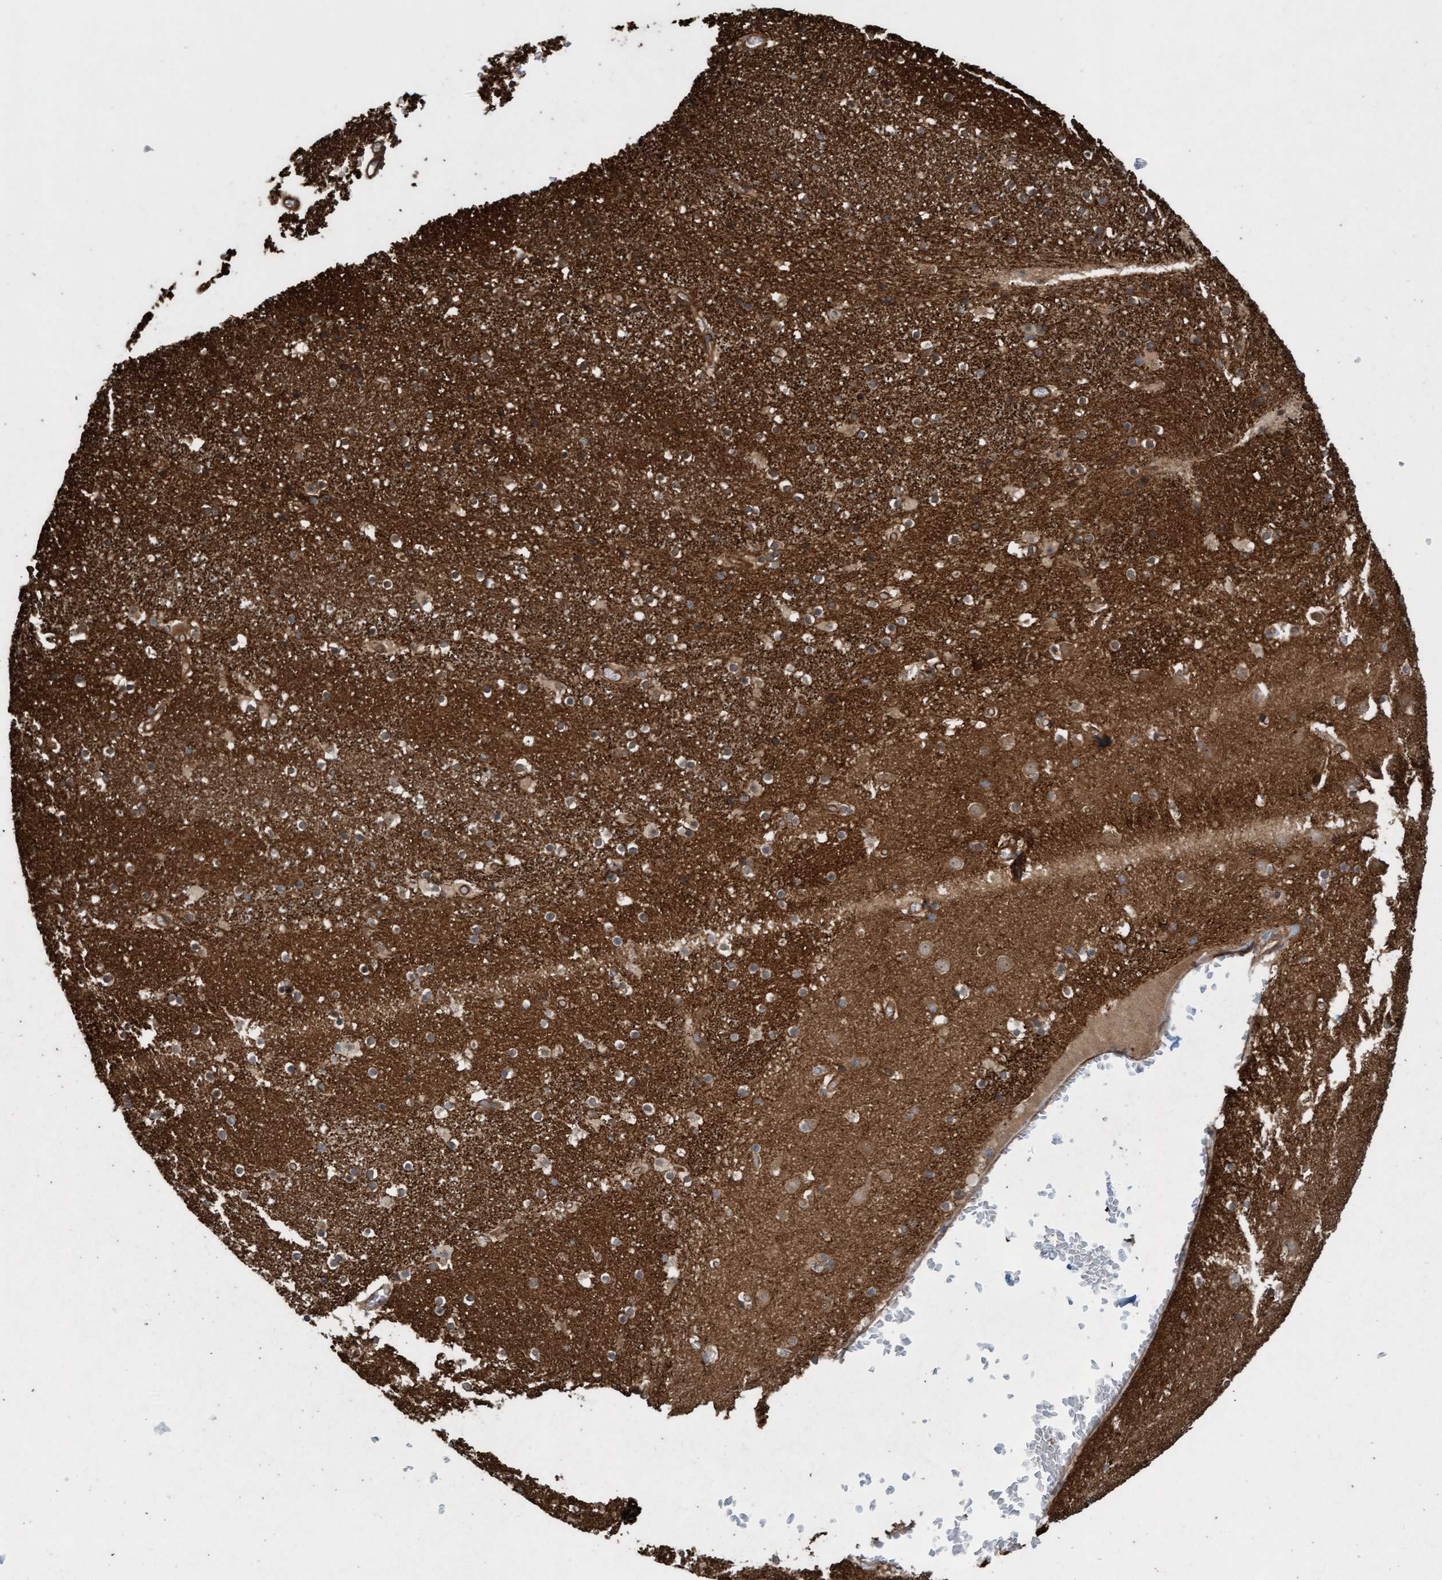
{"staining": {"intensity": "weak", "quantity": "25%-75%", "location": "cytoplasmic/membranous"}, "tissue": "caudate", "cell_type": "Glial cells", "image_type": "normal", "snomed": [{"axis": "morphology", "description": "Normal tissue, NOS"}, {"axis": "topography", "description": "Lateral ventricle wall"}], "caption": "Protein analysis of normal caudate shows weak cytoplasmic/membranous positivity in approximately 25%-75% of glial cells. (DAB (3,3'-diaminobenzidine) = brown stain, brightfield microscopy at high magnification).", "gene": "CDC42EP4", "patient": {"sex": "male", "age": 45}}